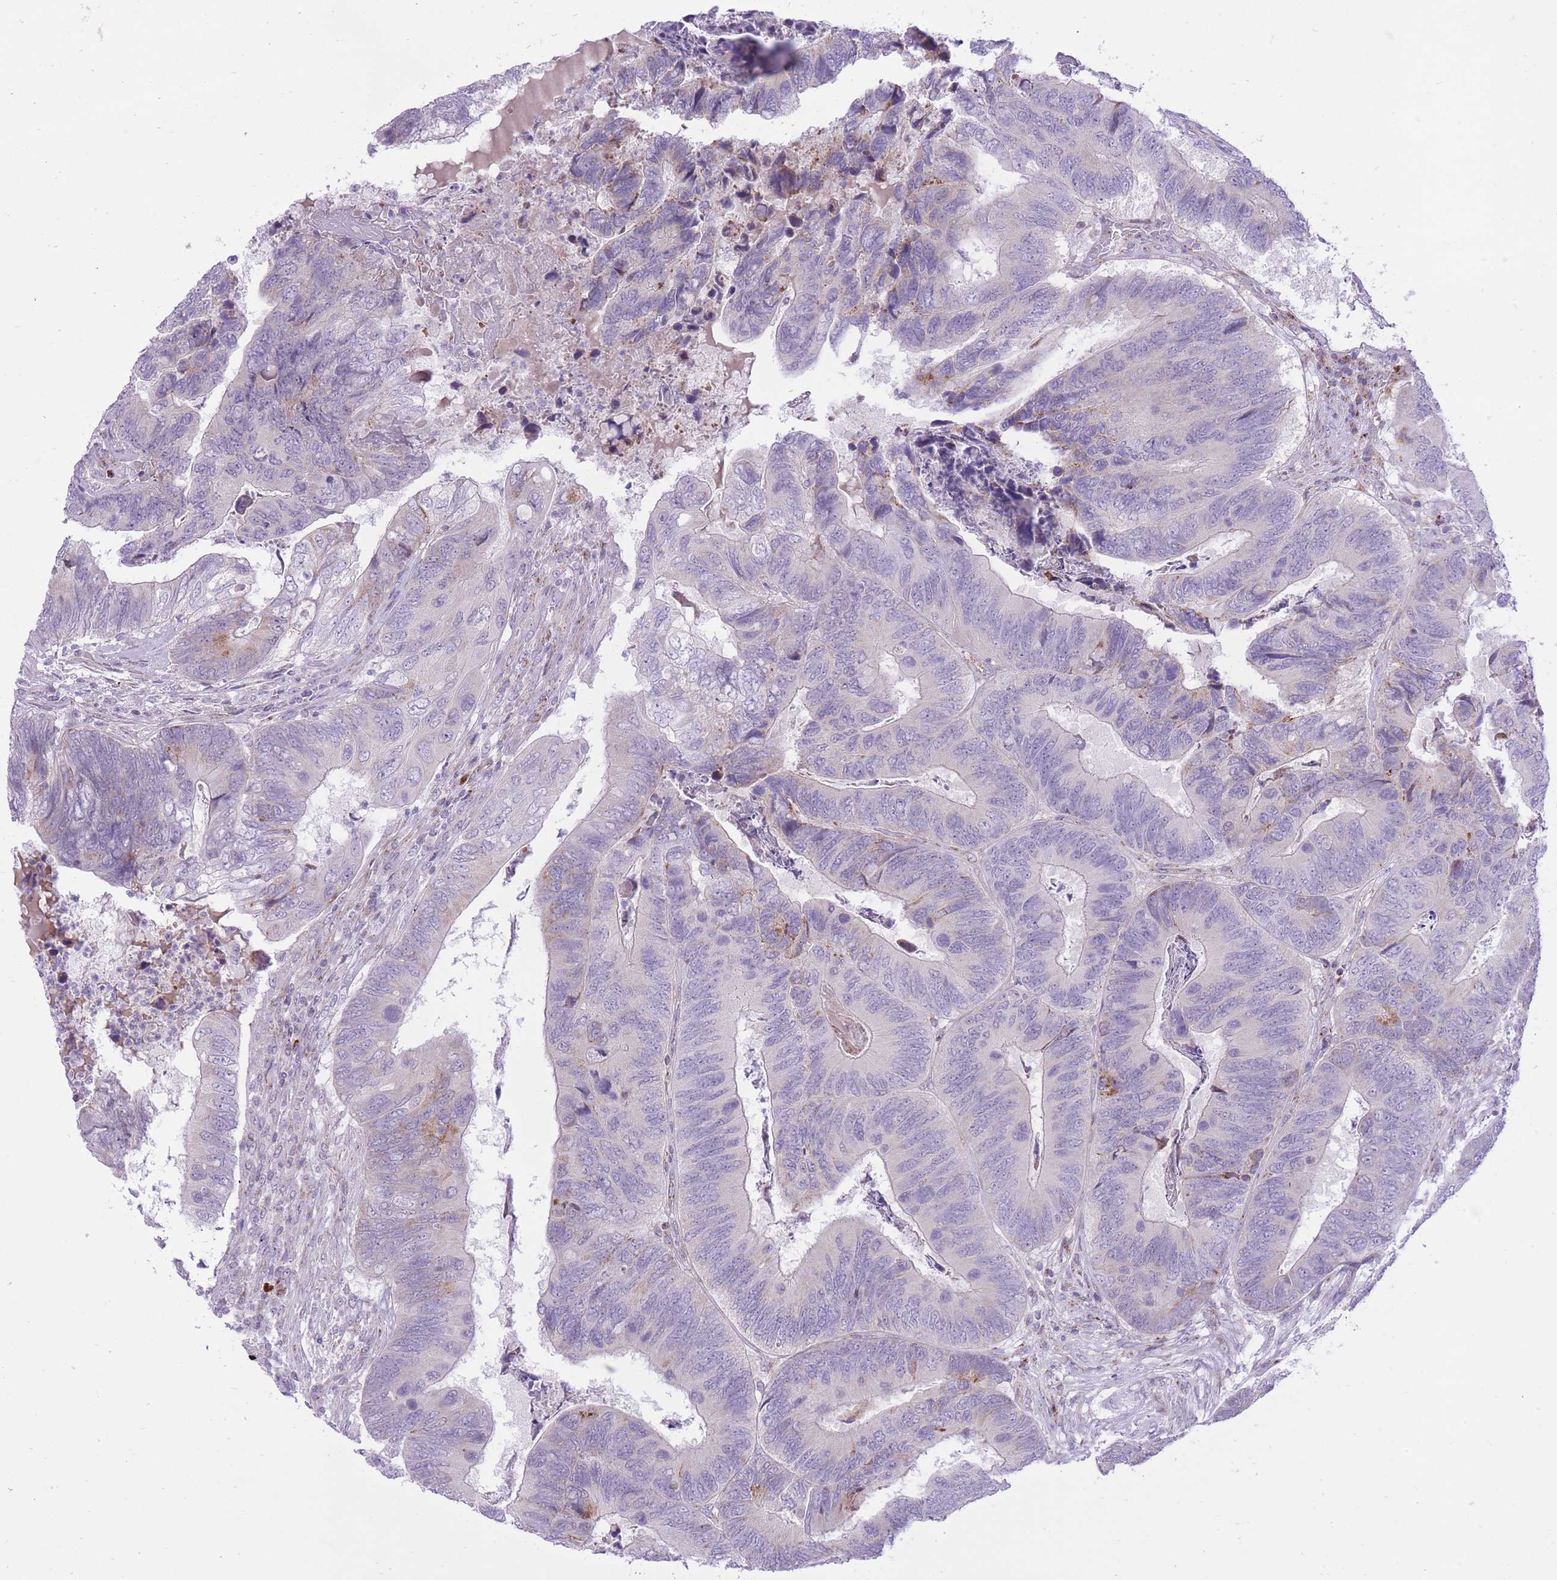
{"staining": {"intensity": "moderate", "quantity": "<25%", "location": "cytoplasmic/membranous"}, "tissue": "colorectal cancer", "cell_type": "Tumor cells", "image_type": "cancer", "snomed": [{"axis": "morphology", "description": "Adenocarcinoma, NOS"}, {"axis": "topography", "description": "Colon"}], "caption": "Colorectal cancer (adenocarcinoma) stained with a protein marker demonstrates moderate staining in tumor cells.", "gene": "DENND2D", "patient": {"sex": "female", "age": 67}}